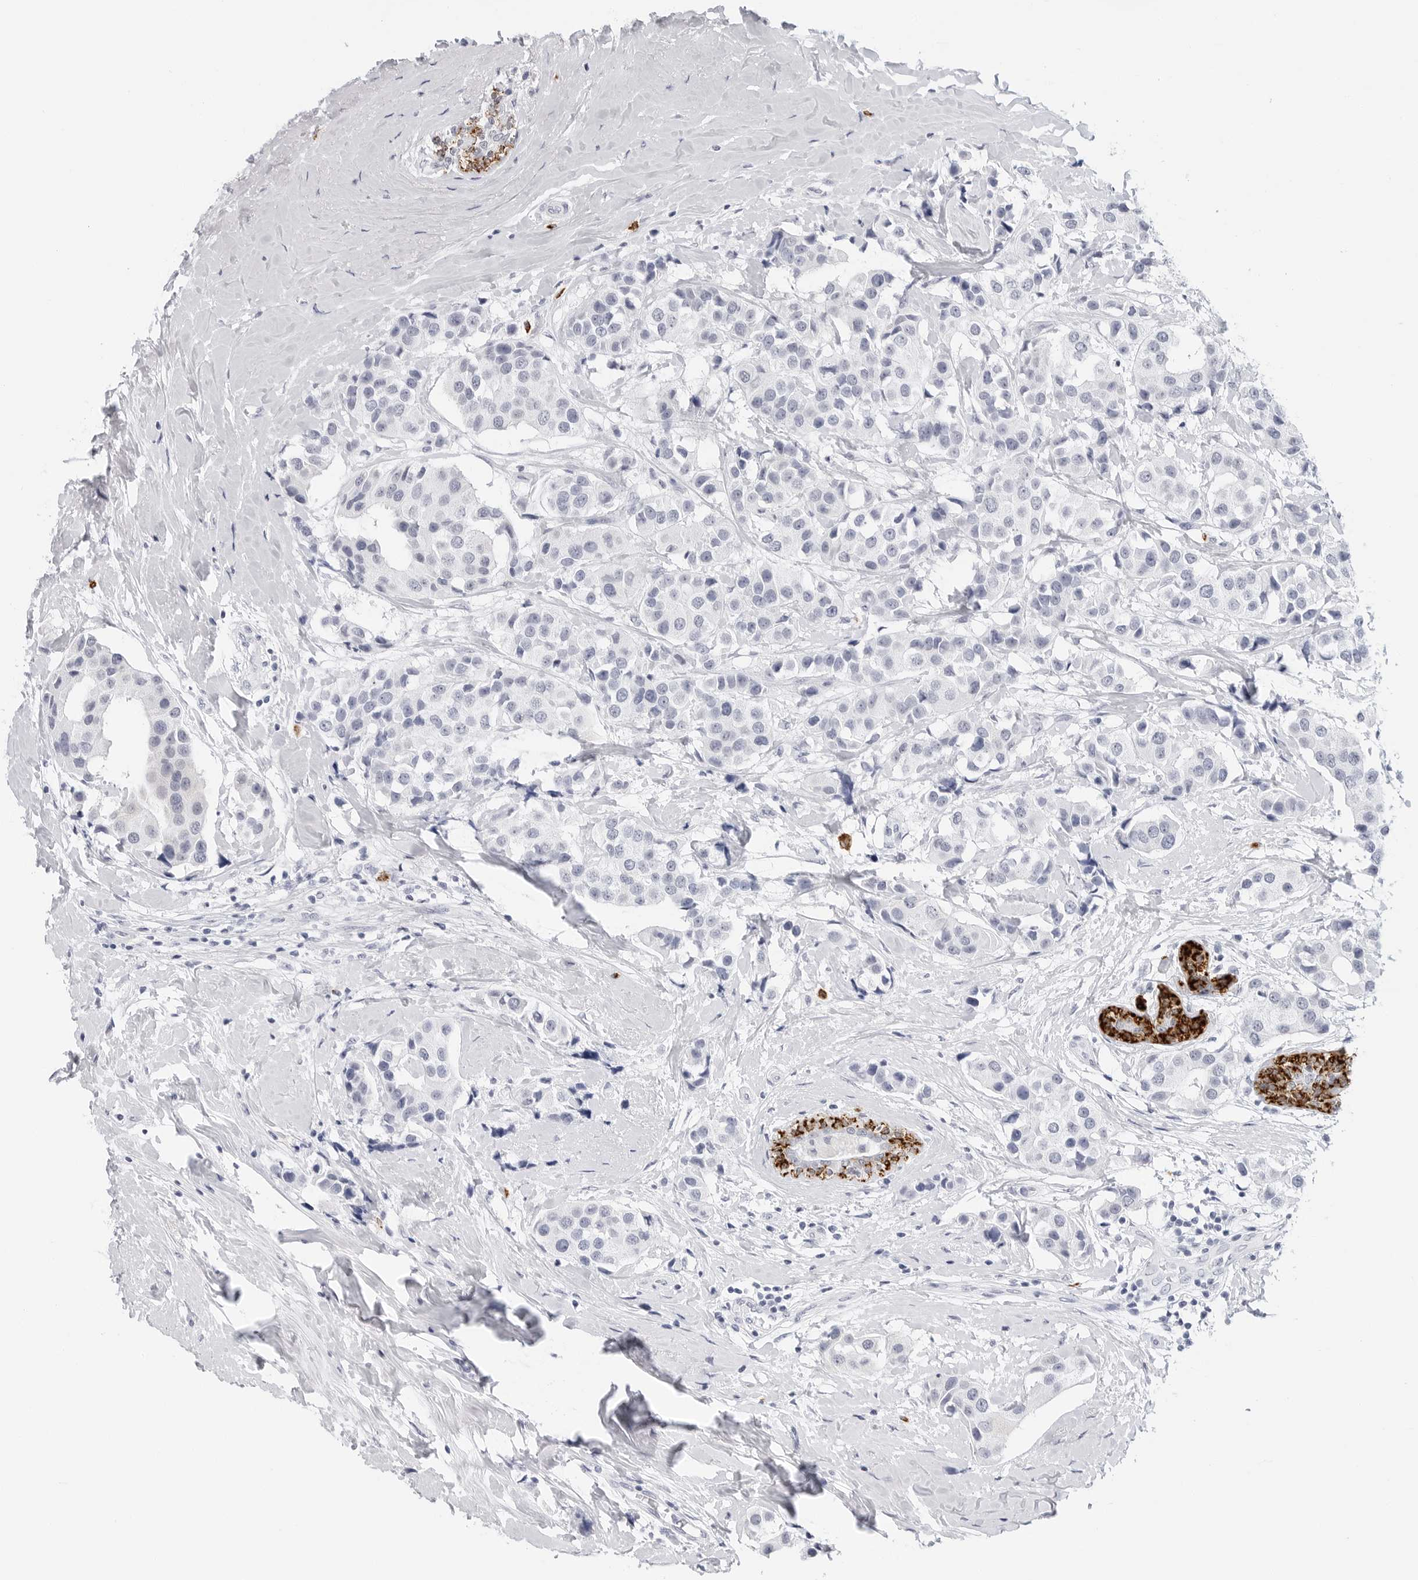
{"staining": {"intensity": "negative", "quantity": "none", "location": "none"}, "tissue": "breast cancer", "cell_type": "Tumor cells", "image_type": "cancer", "snomed": [{"axis": "morphology", "description": "Normal tissue, NOS"}, {"axis": "morphology", "description": "Duct carcinoma"}, {"axis": "topography", "description": "Breast"}], "caption": "Tumor cells show no significant protein positivity in intraductal carcinoma (breast).", "gene": "HSPB7", "patient": {"sex": "female", "age": 39}}